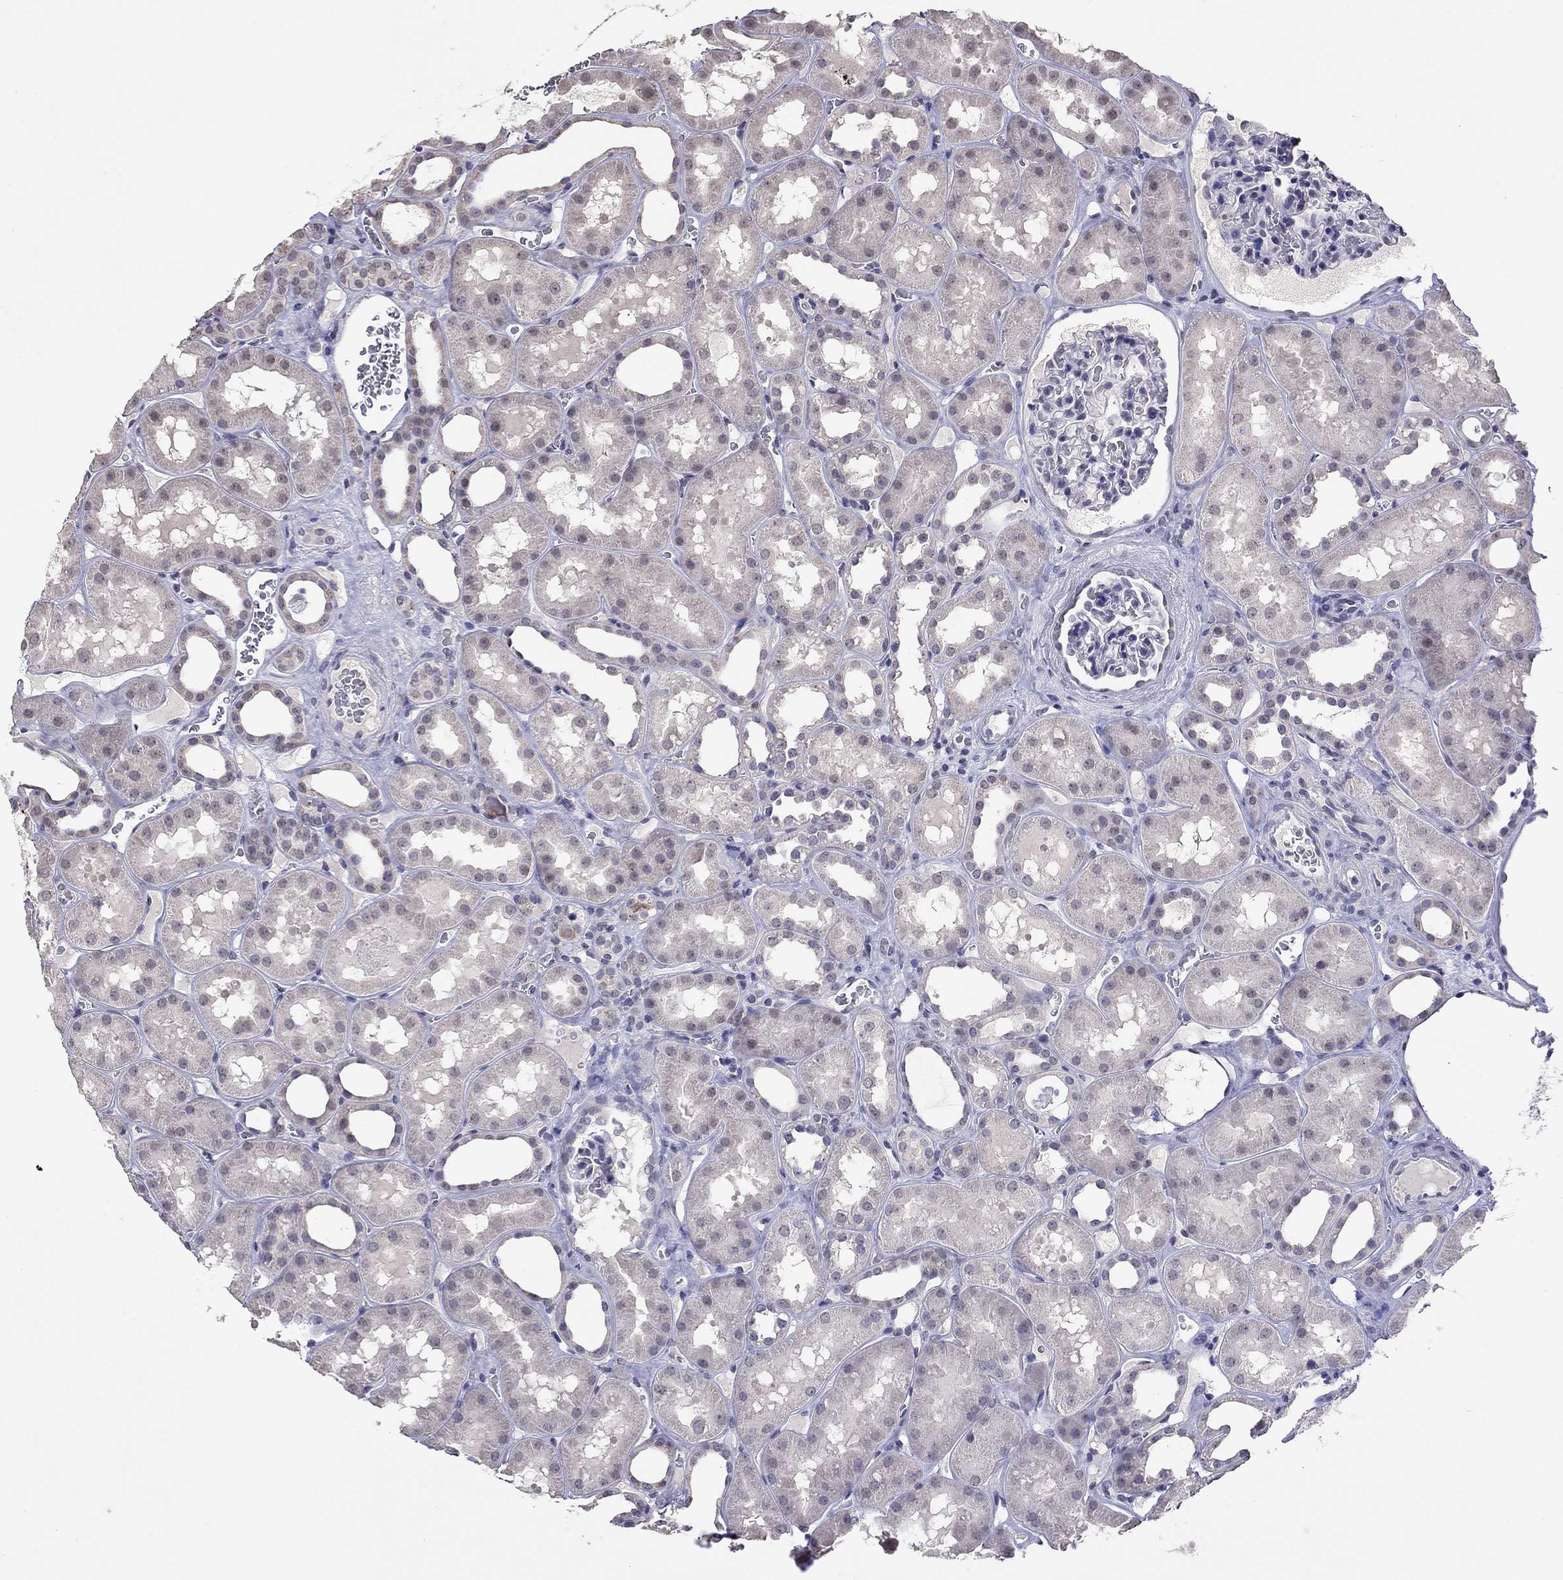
{"staining": {"intensity": "negative", "quantity": "none", "location": "none"}, "tissue": "kidney", "cell_type": "Cells in glomeruli", "image_type": "normal", "snomed": [{"axis": "morphology", "description": "Normal tissue, NOS"}, {"axis": "topography", "description": "Kidney"}], "caption": "This is an immunohistochemistry histopathology image of benign human kidney. There is no staining in cells in glomeruli.", "gene": "WNK3", "patient": {"sex": "female", "age": 41}}